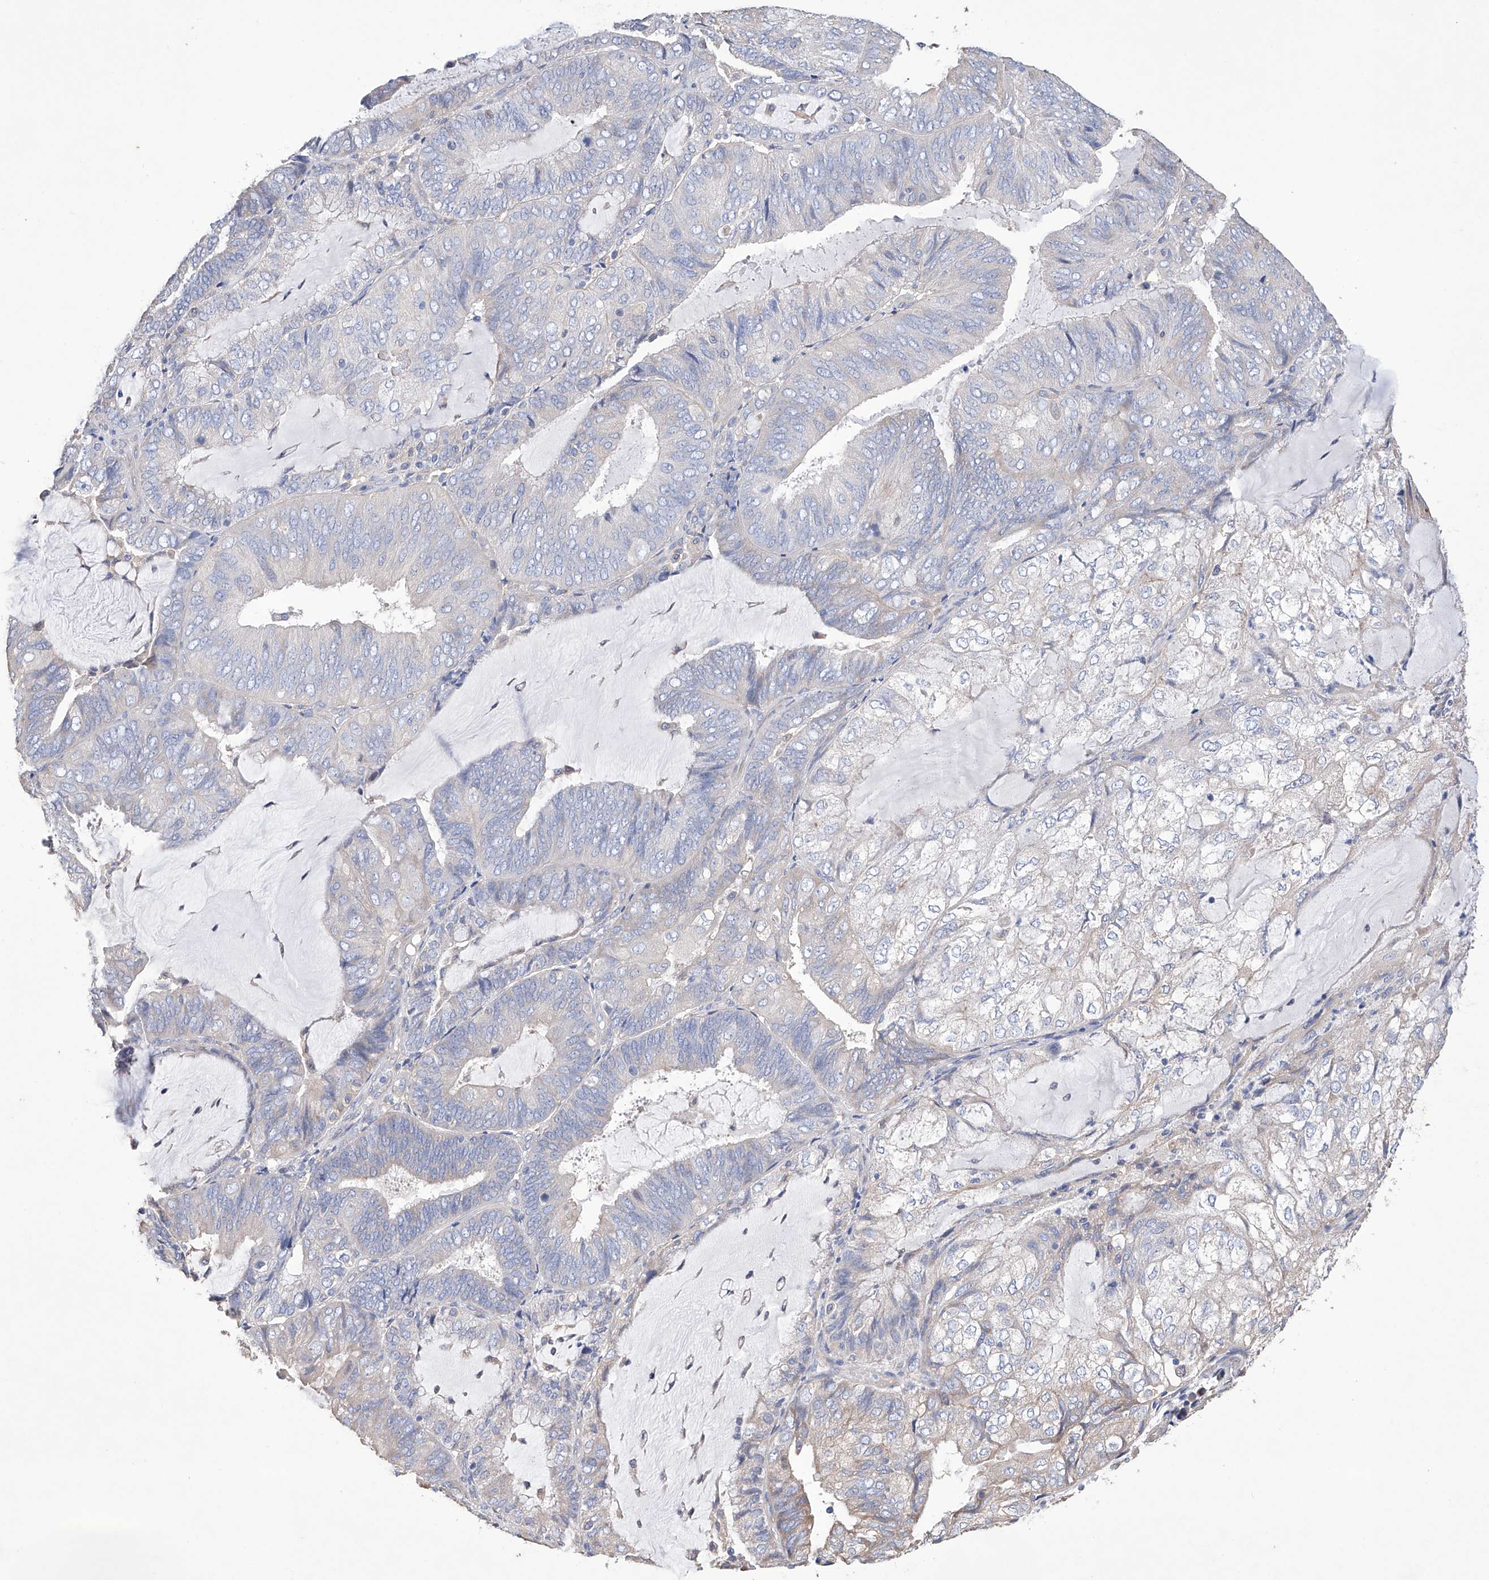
{"staining": {"intensity": "negative", "quantity": "none", "location": "none"}, "tissue": "endometrial cancer", "cell_type": "Tumor cells", "image_type": "cancer", "snomed": [{"axis": "morphology", "description": "Adenocarcinoma, NOS"}, {"axis": "topography", "description": "Endometrium"}], "caption": "The micrograph reveals no significant expression in tumor cells of endometrial cancer.", "gene": "AFG1L", "patient": {"sex": "female", "age": 81}}